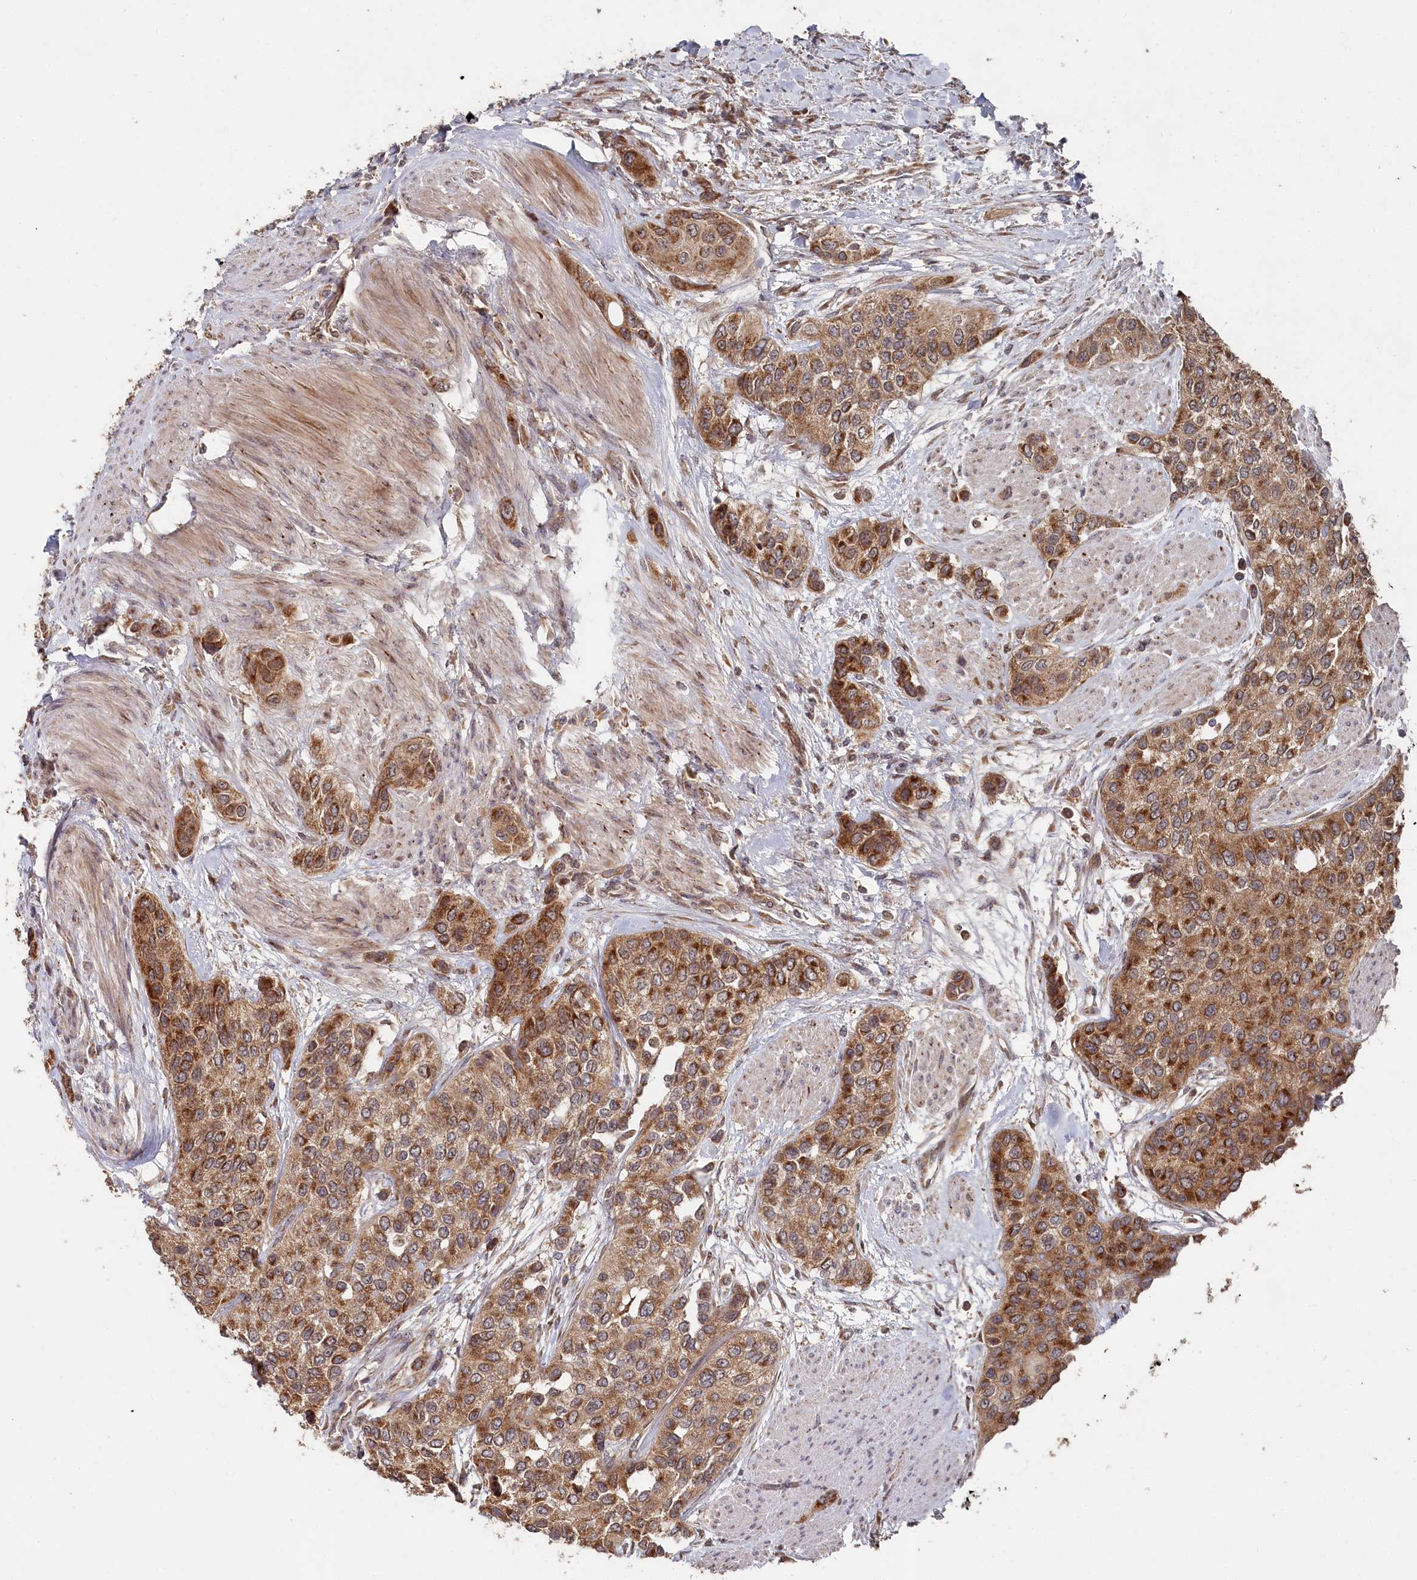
{"staining": {"intensity": "moderate", "quantity": ">75%", "location": "cytoplasmic/membranous"}, "tissue": "urothelial cancer", "cell_type": "Tumor cells", "image_type": "cancer", "snomed": [{"axis": "morphology", "description": "Normal tissue, NOS"}, {"axis": "morphology", "description": "Urothelial carcinoma, High grade"}, {"axis": "topography", "description": "Vascular tissue"}, {"axis": "topography", "description": "Urinary bladder"}], "caption": "Human high-grade urothelial carcinoma stained with a protein marker exhibits moderate staining in tumor cells.", "gene": "WAPL", "patient": {"sex": "female", "age": 56}}